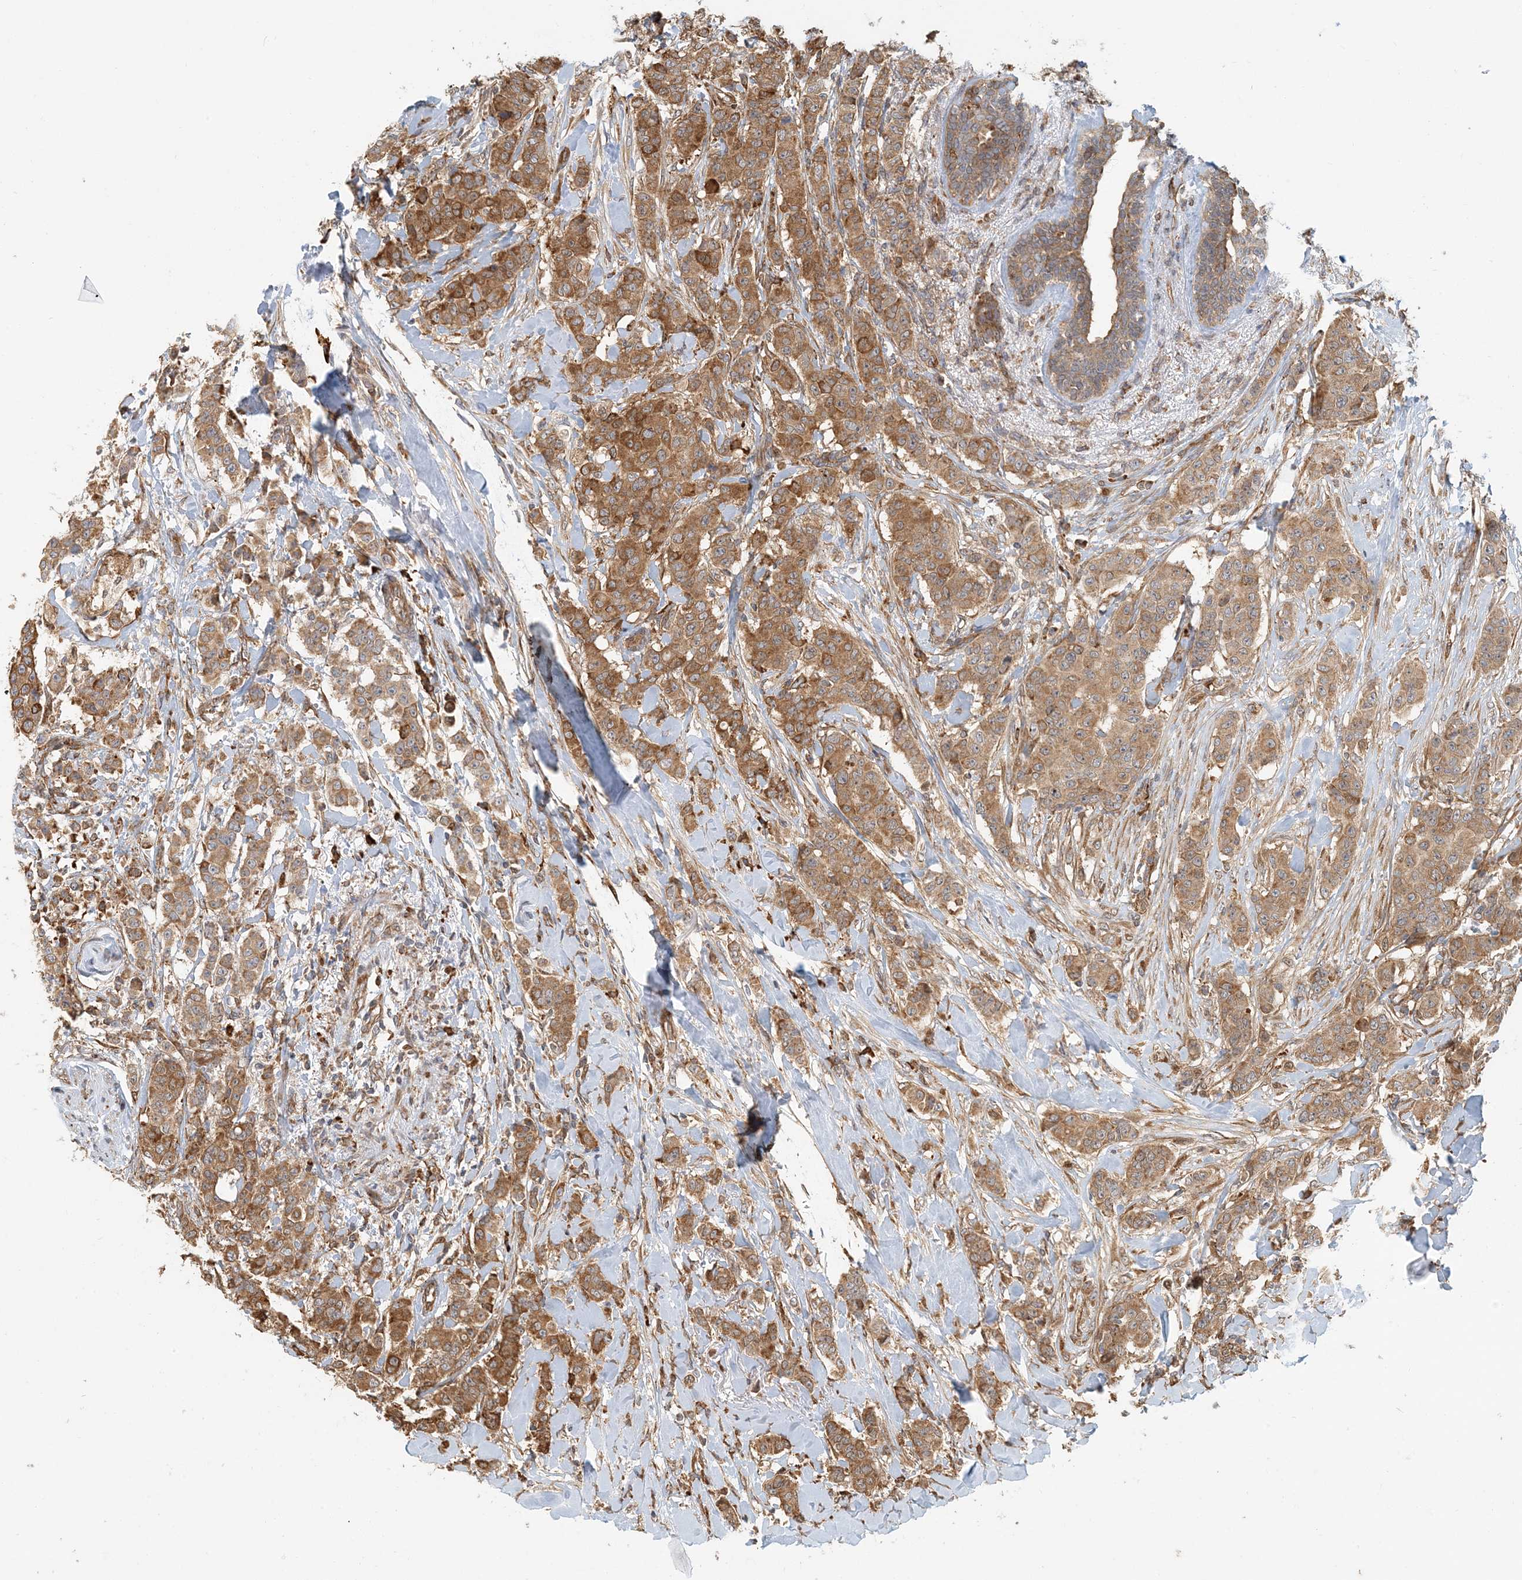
{"staining": {"intensity": "moderate", "quantity": ">75%", "location": "cytoplasmic/membranous"}, "tissue": "breast cancer", "cell_type": "Tumor cells", "image_type": "cancer", "snomed": [{"axis": "morphology", "description": "Duct carcinoma"}, {"axis": "topography", "description": "Breast"}], "caption": "Breast infiltrating ductal carcinoma stained with immunohistochemistry exhibits moderate cytoplasmic/membranous expression in about >75% of tumor cells. (brown staining indicates protein expression, while blue staining denotes nuclei).", "gene": "HNMT", "patient": {"sex": "female", "age": 40}}